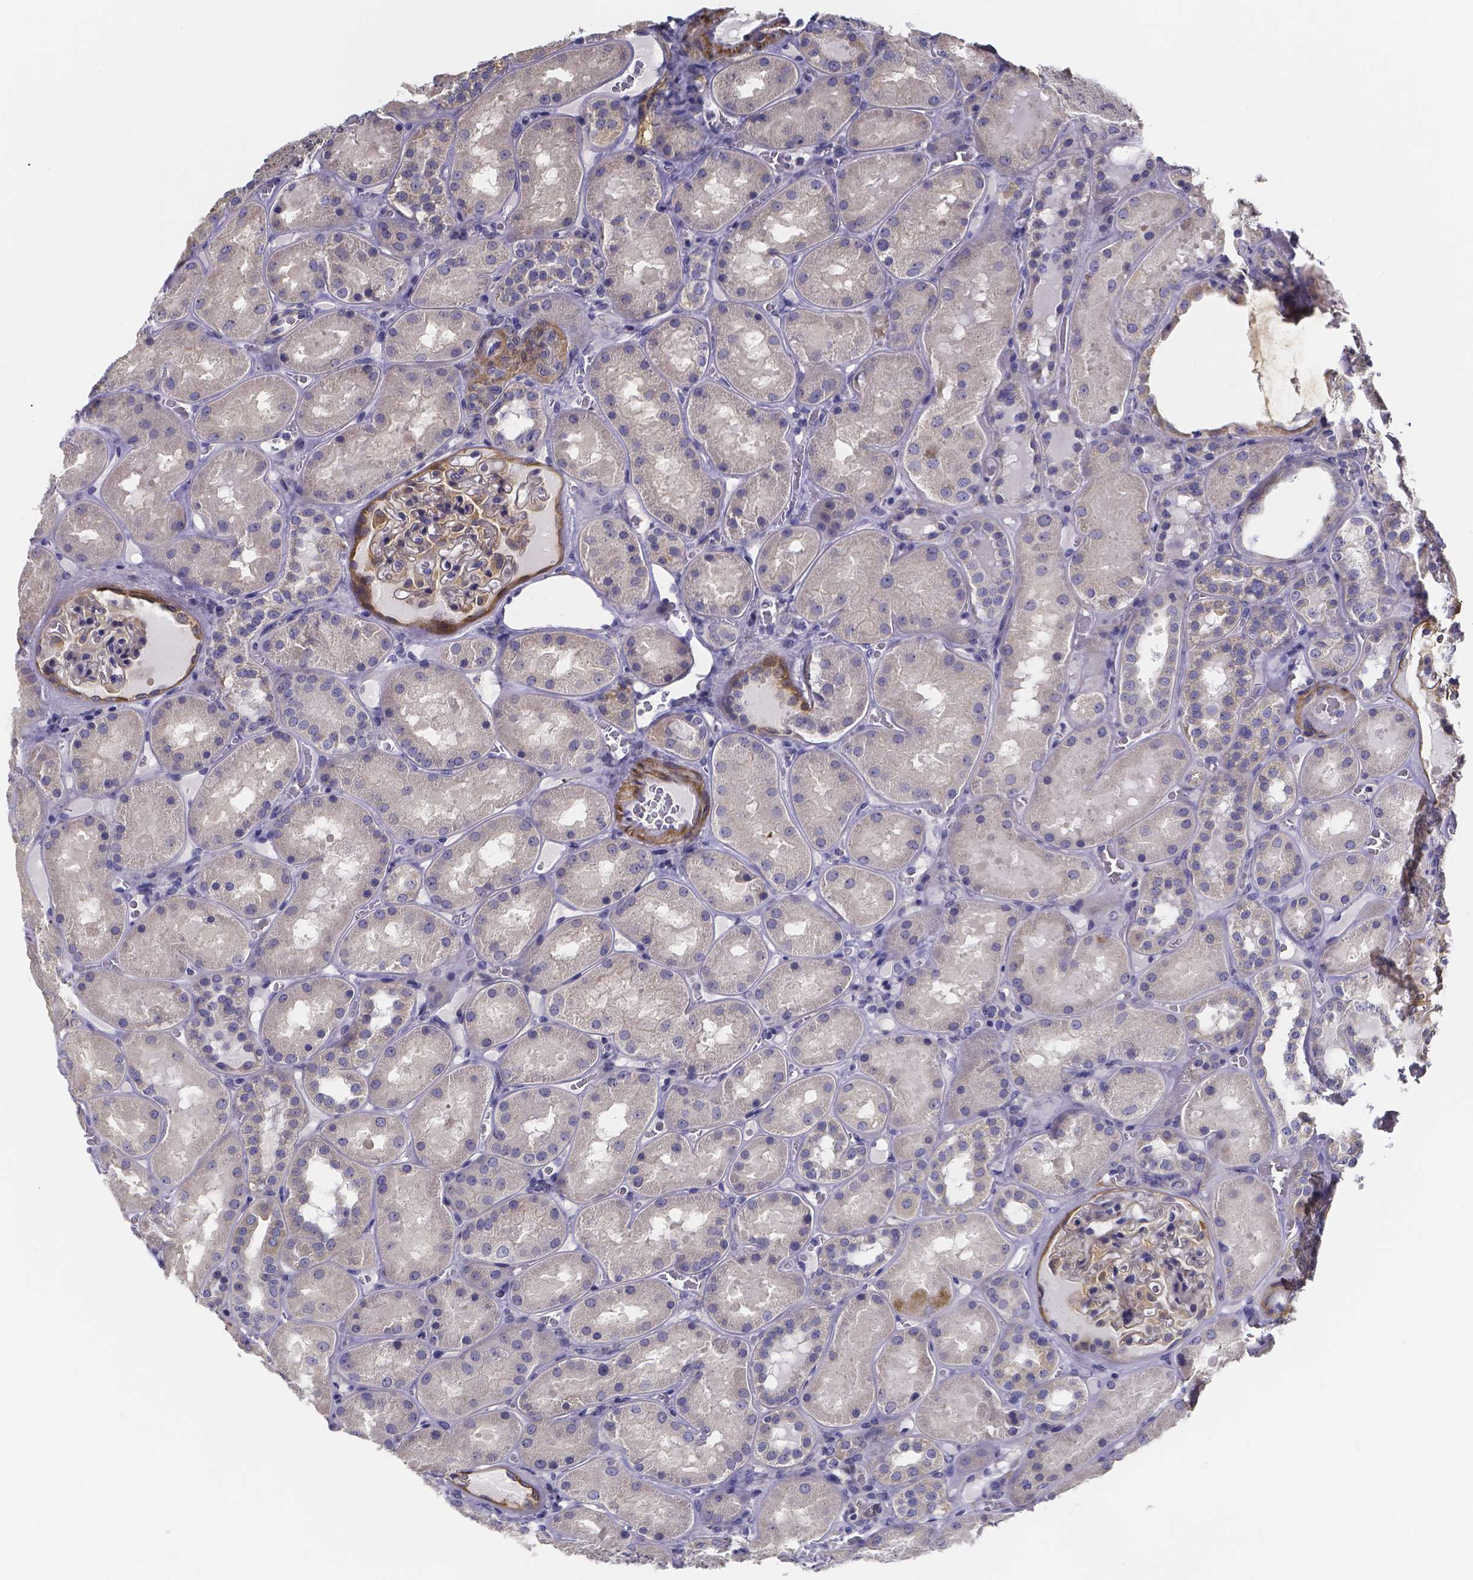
{"staining": {"intensity": "negative", "quantity": "none", "location": "none"}, "tissue": "kidney", "cell_type": "Cells in glomeruli", "image_type": "normal", "snomed": [{"axis": "morphology", "description": "Normal tissue, NOS"}, {"axis": "topography", "description": "Kidney"}], "caption": "An image of human kidney is negative for staining in cells in glomeruli.", "gene": "RERG", "patient": {"sex": "male", "age": 73}}